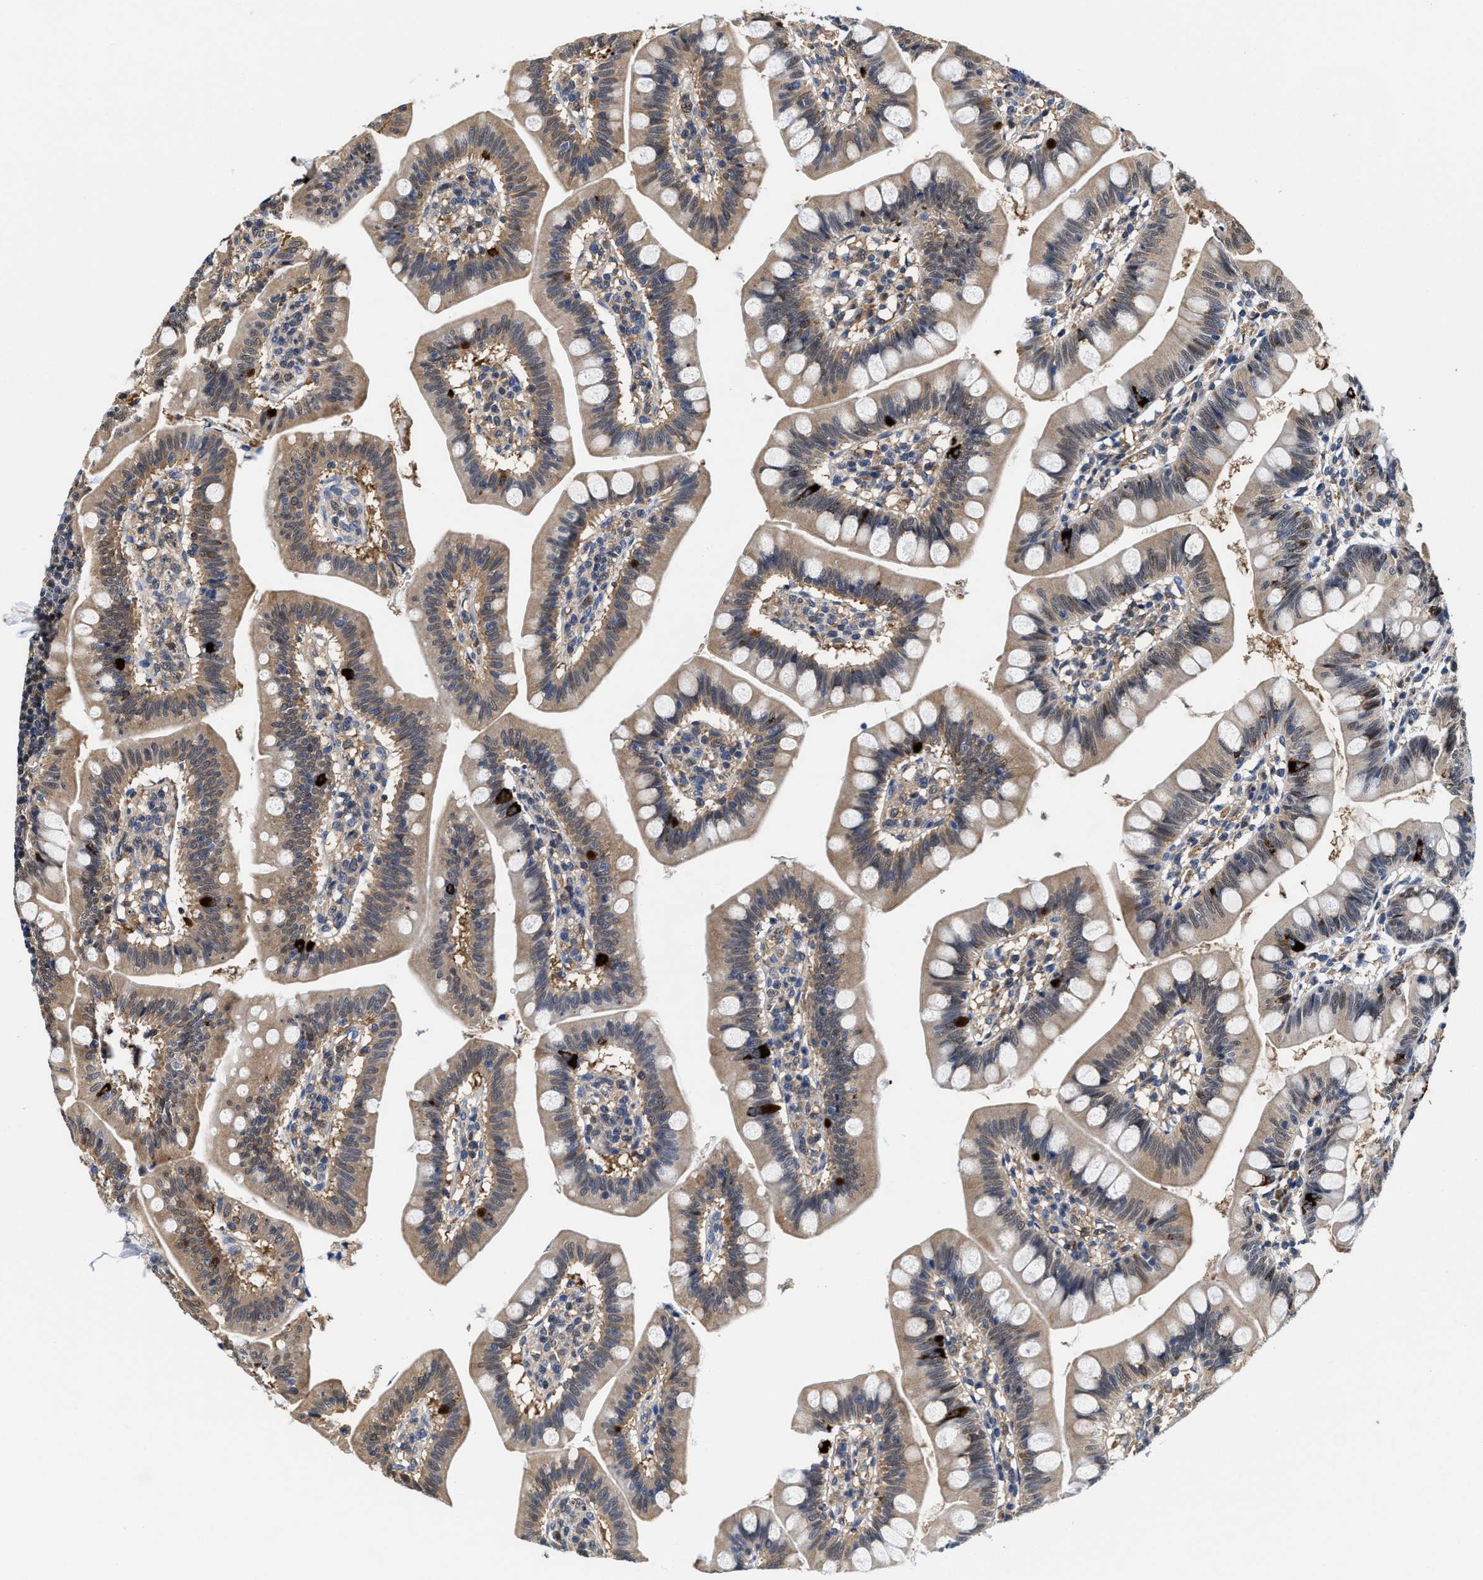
{"staining": {"intensity": "moderate", "quantity": "25%-75%", "location": "cytoplasmic/membranous,nuclear"}, "tissue": "small intestine", "cell_type": "Glandular cells", "image_type": "normal", "snomed": [{"axis": "morphology", "description": "Normal tissue, NOS"}, {"axis": "topography", "description": "Small intestine"}], "caption": "High-power microscopy captured an immunohistochemistry image of benign small intestine, revealing moderate cytoplasmic/membranous,nuclear positivity in approximately 25%-75% of glandular cells. (Stains: DAB in brown, nuclei in blue, Microscopy: brightfield microscopy at high magnification).", "gene": "KIF12", "patient": {"sex": "male", "age": 7}}